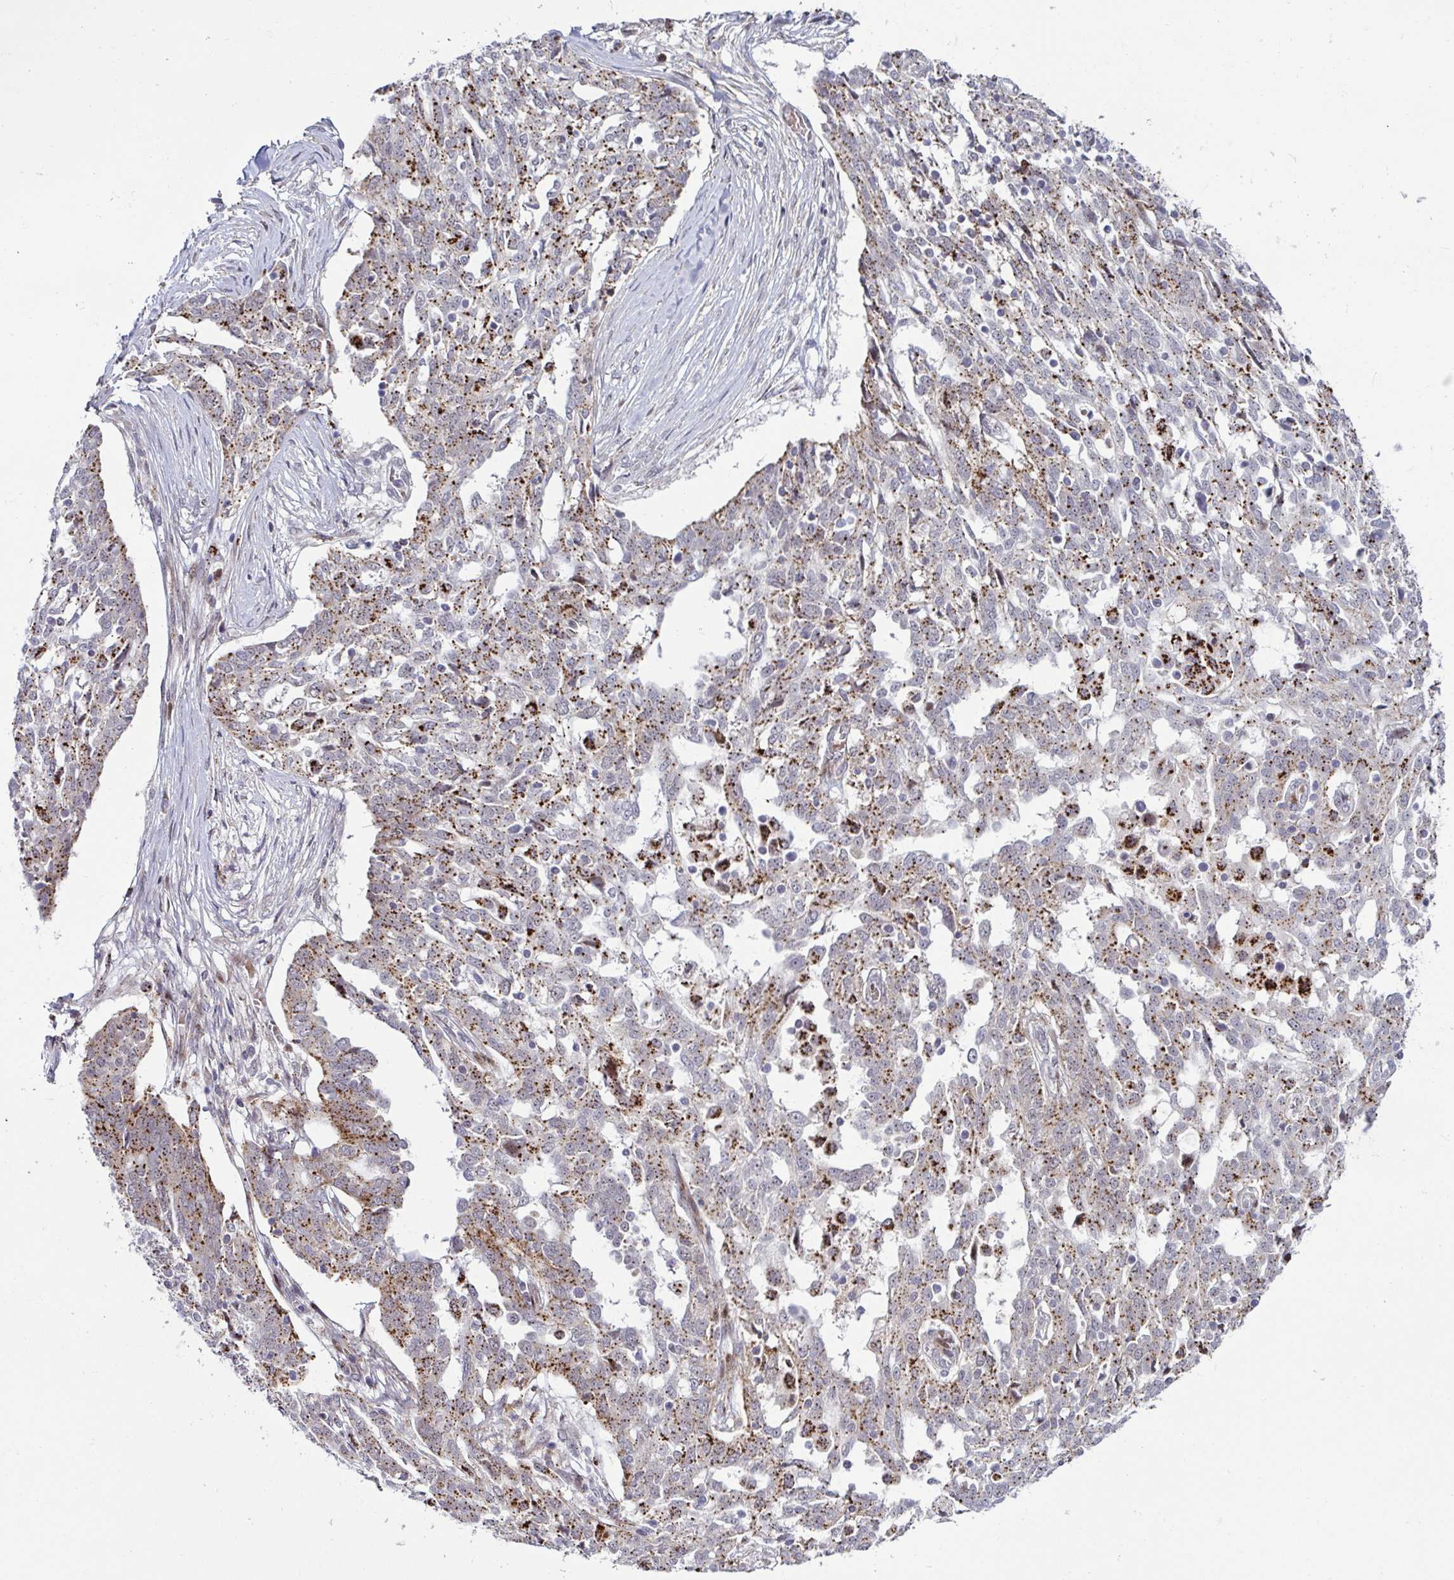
{"staining": {"intensity": "moderate", "quantity": ">75%", "location": "cytoplasmic/membranous"}, "tissue": "ovarian cancer", "cell_type": "Tumor cells", "image_type": "cancer", "snomed": [{"axis": "morphology", "description": "Cystadenocarcinoma, serous, NOS"}, {"axis": "topography", "description": "Ovary"}], "caption": "This is a micrograph of IHC staining of serous cystadenocarcinoma (ovarian), which shows moderate positivity in the cytoplasmic/membranous of tumor cells.", "gene": "DZIP1", "patient": {"sex": "female", "age": 67}}